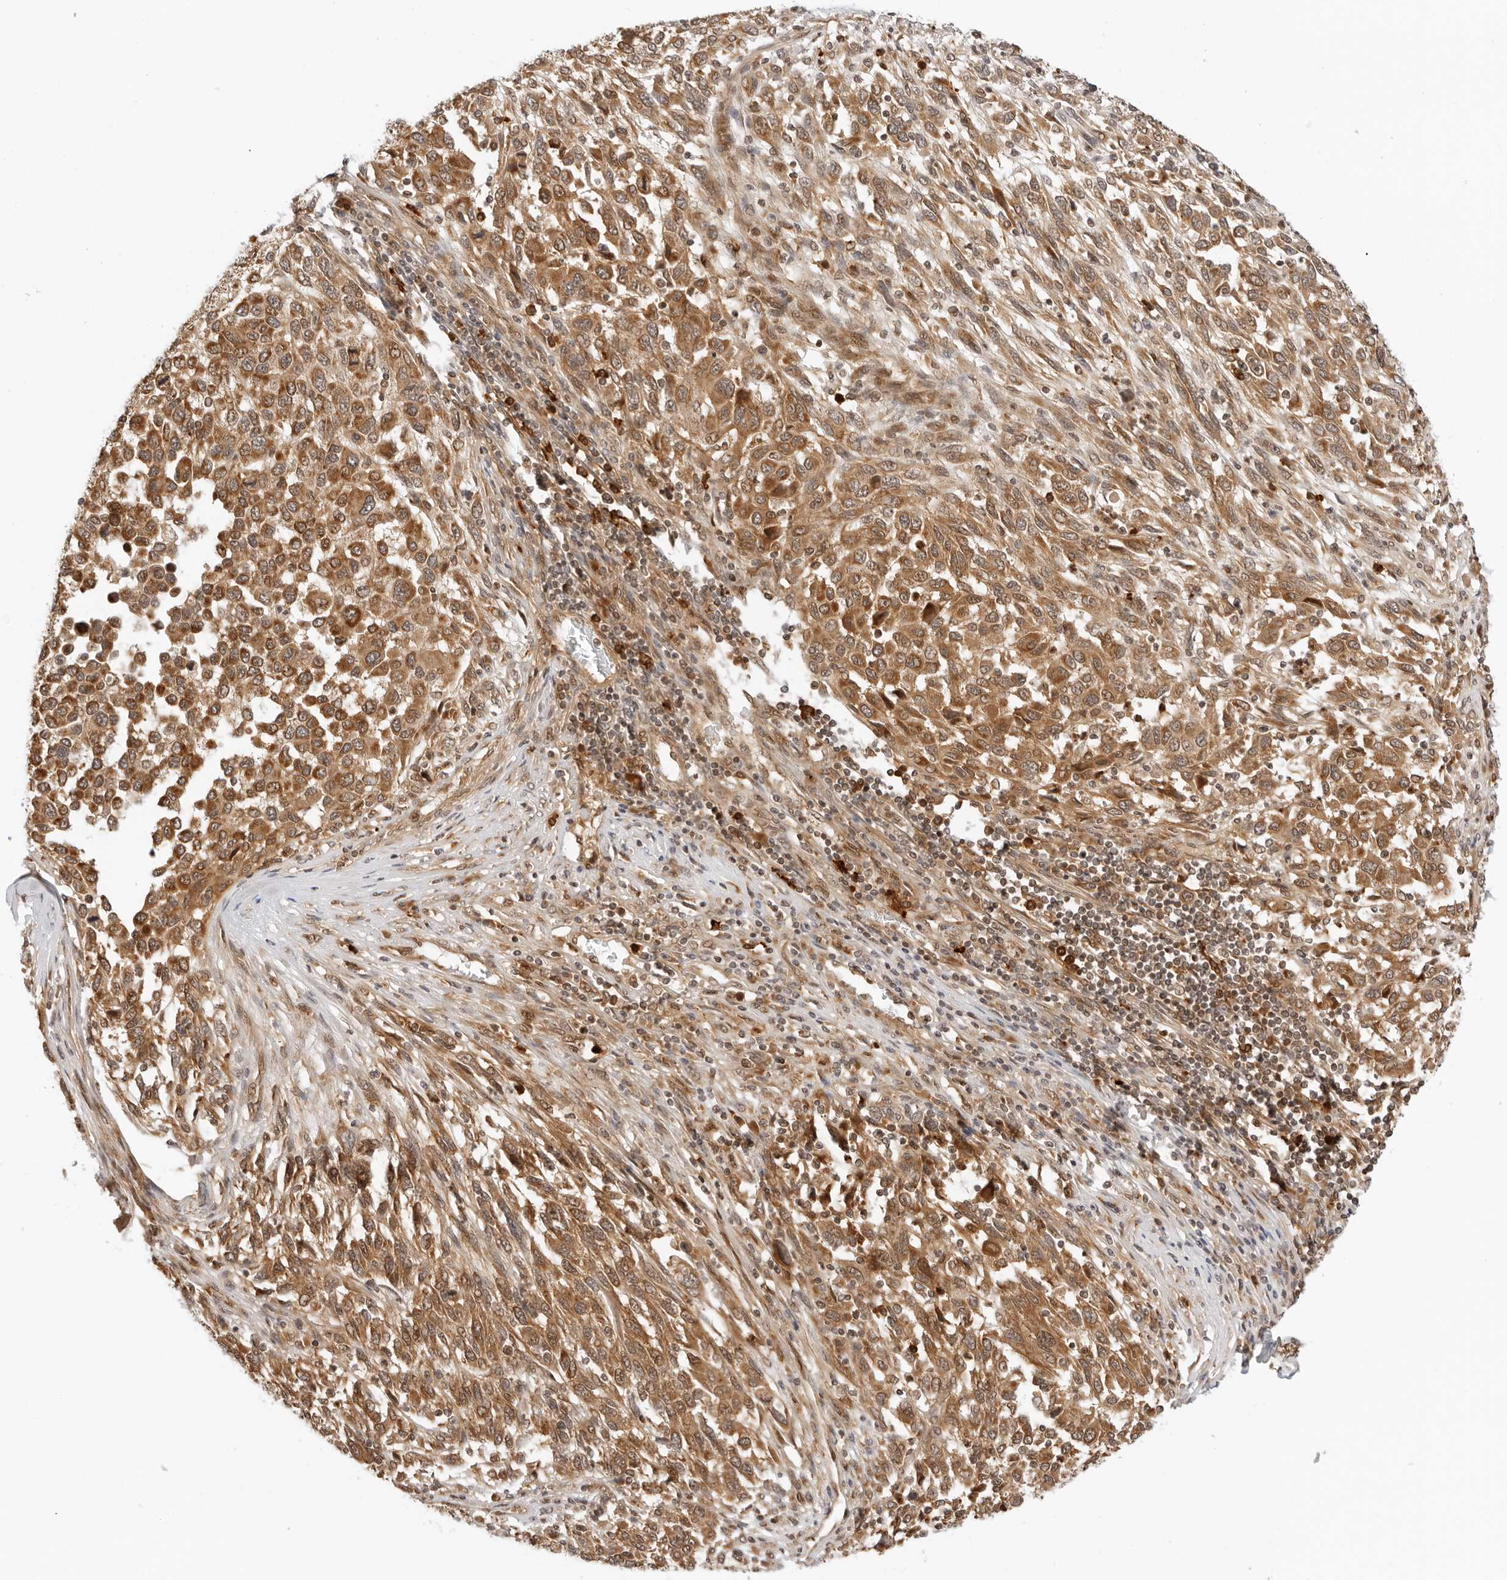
{"staining": {"intensity": "moderate", "quantity": ">75%", "location": "cytoplasmic/membranous,nuclear"}, "tissue": "melanoma", "cell_type": "Tumor cells", "image_type": "cancer", "snomed": [{"axis": "morphology", "description": "Malignant melanoma, Metastatic site"}, {"axis": "topography", "description": "Lymph node"}], "caption": "Immunohistochemical staining of human melanoma demonstrates moderate cytoplasmic/membranous and nuclear protein positivity in about >75% of tumor cells. (brown staining indicates protein expression, while blue staining denotes nuclei).", "gene": "RC3H1", "patient": {"sex": "male", "age": 61}}